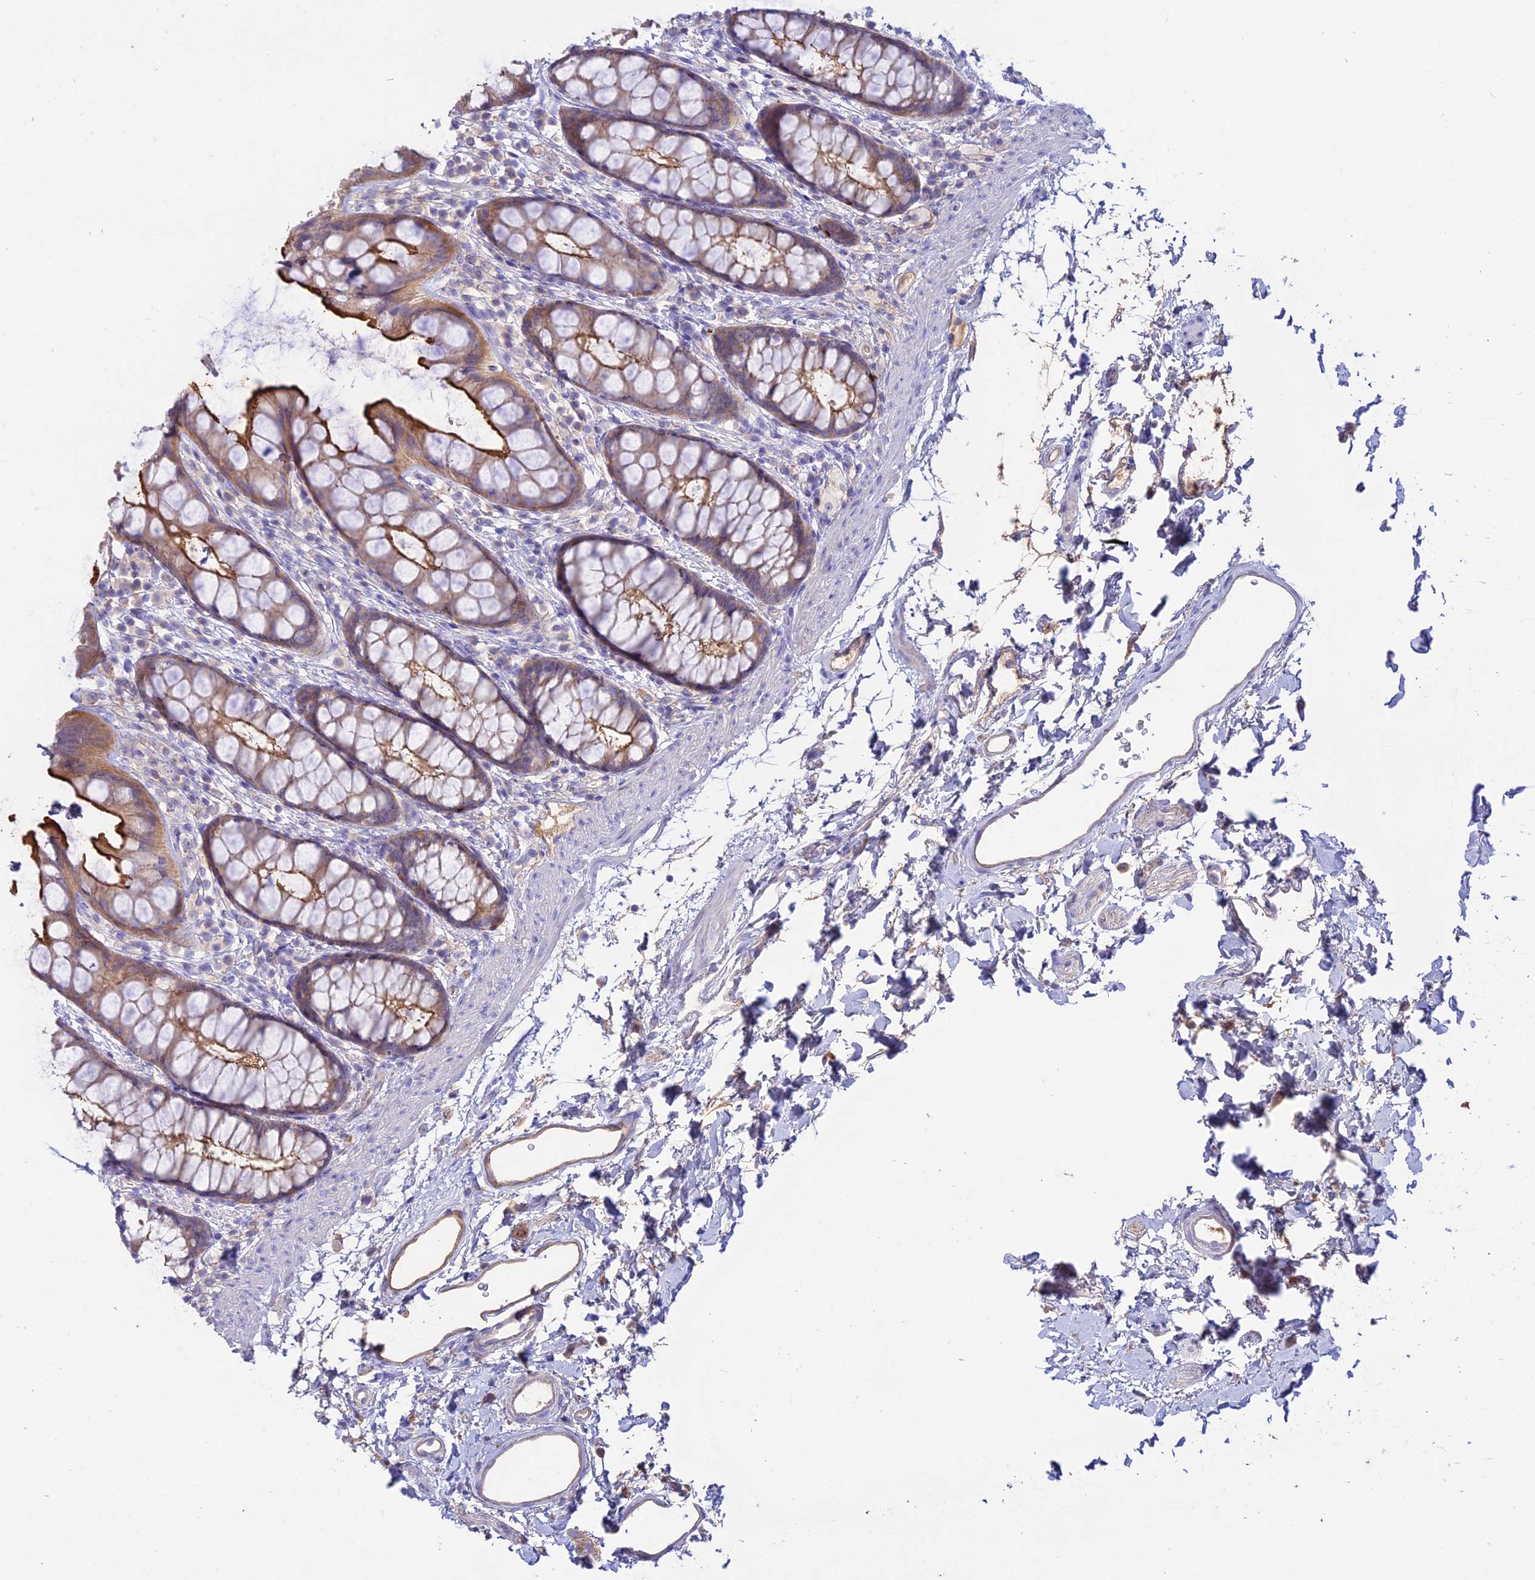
{"staining": {"intensity": "strong", "quantity": "<25%", "location": "cytoplasmic/membranous"}, "tissue": "rectum", "cell_type": "Glandular cells", "image_type": "normal", "snomed": [{"axis": "morphology", "description": "Normal tissue, NOS"}, {"axis": "topography", "description": "Rectum"}], "caption": "The image shows staining of benign rectum, revealing strong cytoplasmic/membranous protein positivity (brown color) within glandular cells.", "gene": "NLRP9", "patient": {"sex": "female", "age": 65}}